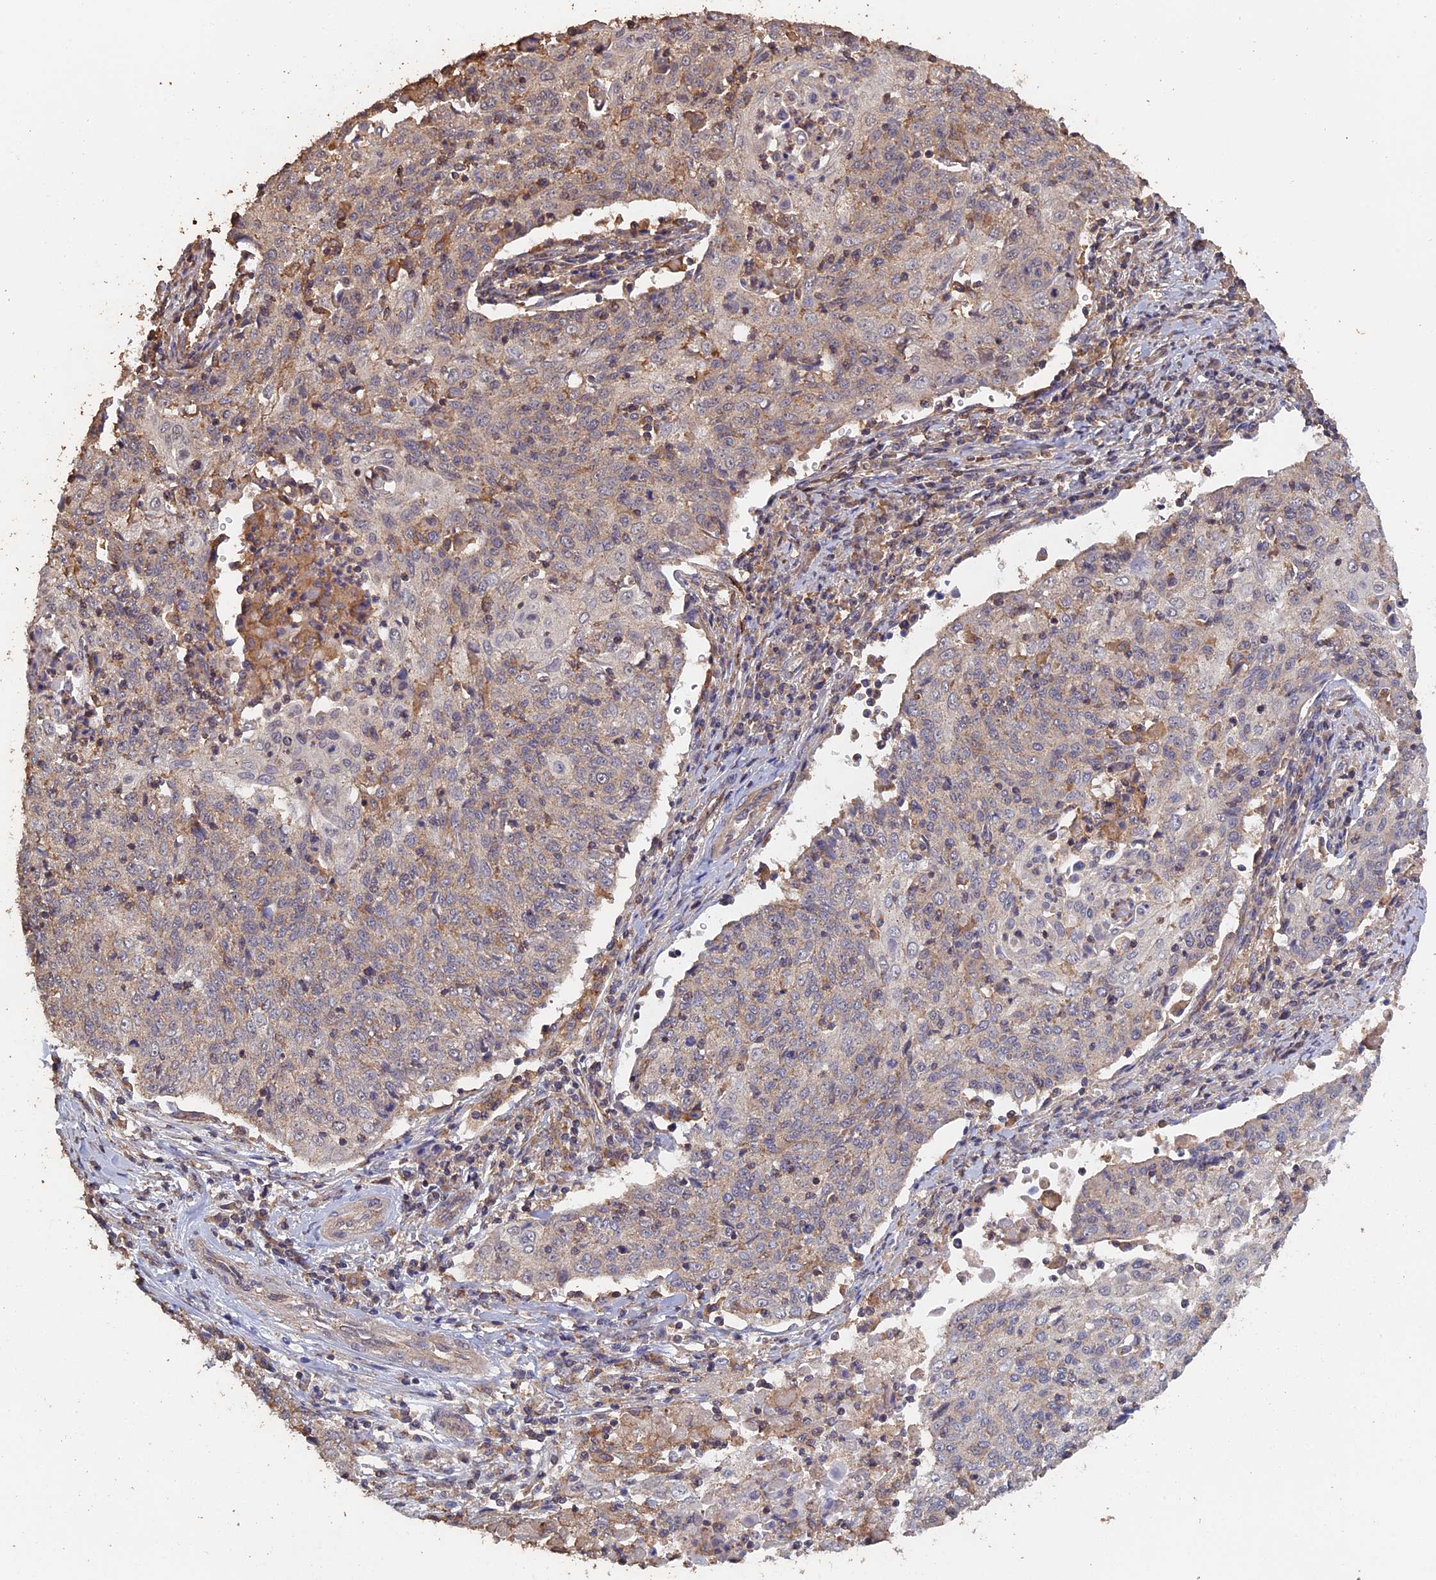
{"staining": {"intensity": "weak", "quantity": "<25%", "location": "cytoplasmic/membranous"}, "tissue": "cervical cancer", "cell_type": "Tumor cells", "image_type": "cancer", "snomed": [{"axis": "morphology", "description": "Squamous cell carcinoma, NOS"}, {"axis": "topography", "description": "Cervix"}], "caption": "An IHC micrograph of cervical cancer (squamous cell carcinoma) is shown. There is no staining in tumor cells of cervical cancer (squamous cell carcinoma).", "gene": "PIGQ", "patient": {"sex": "female", "age": 48}}